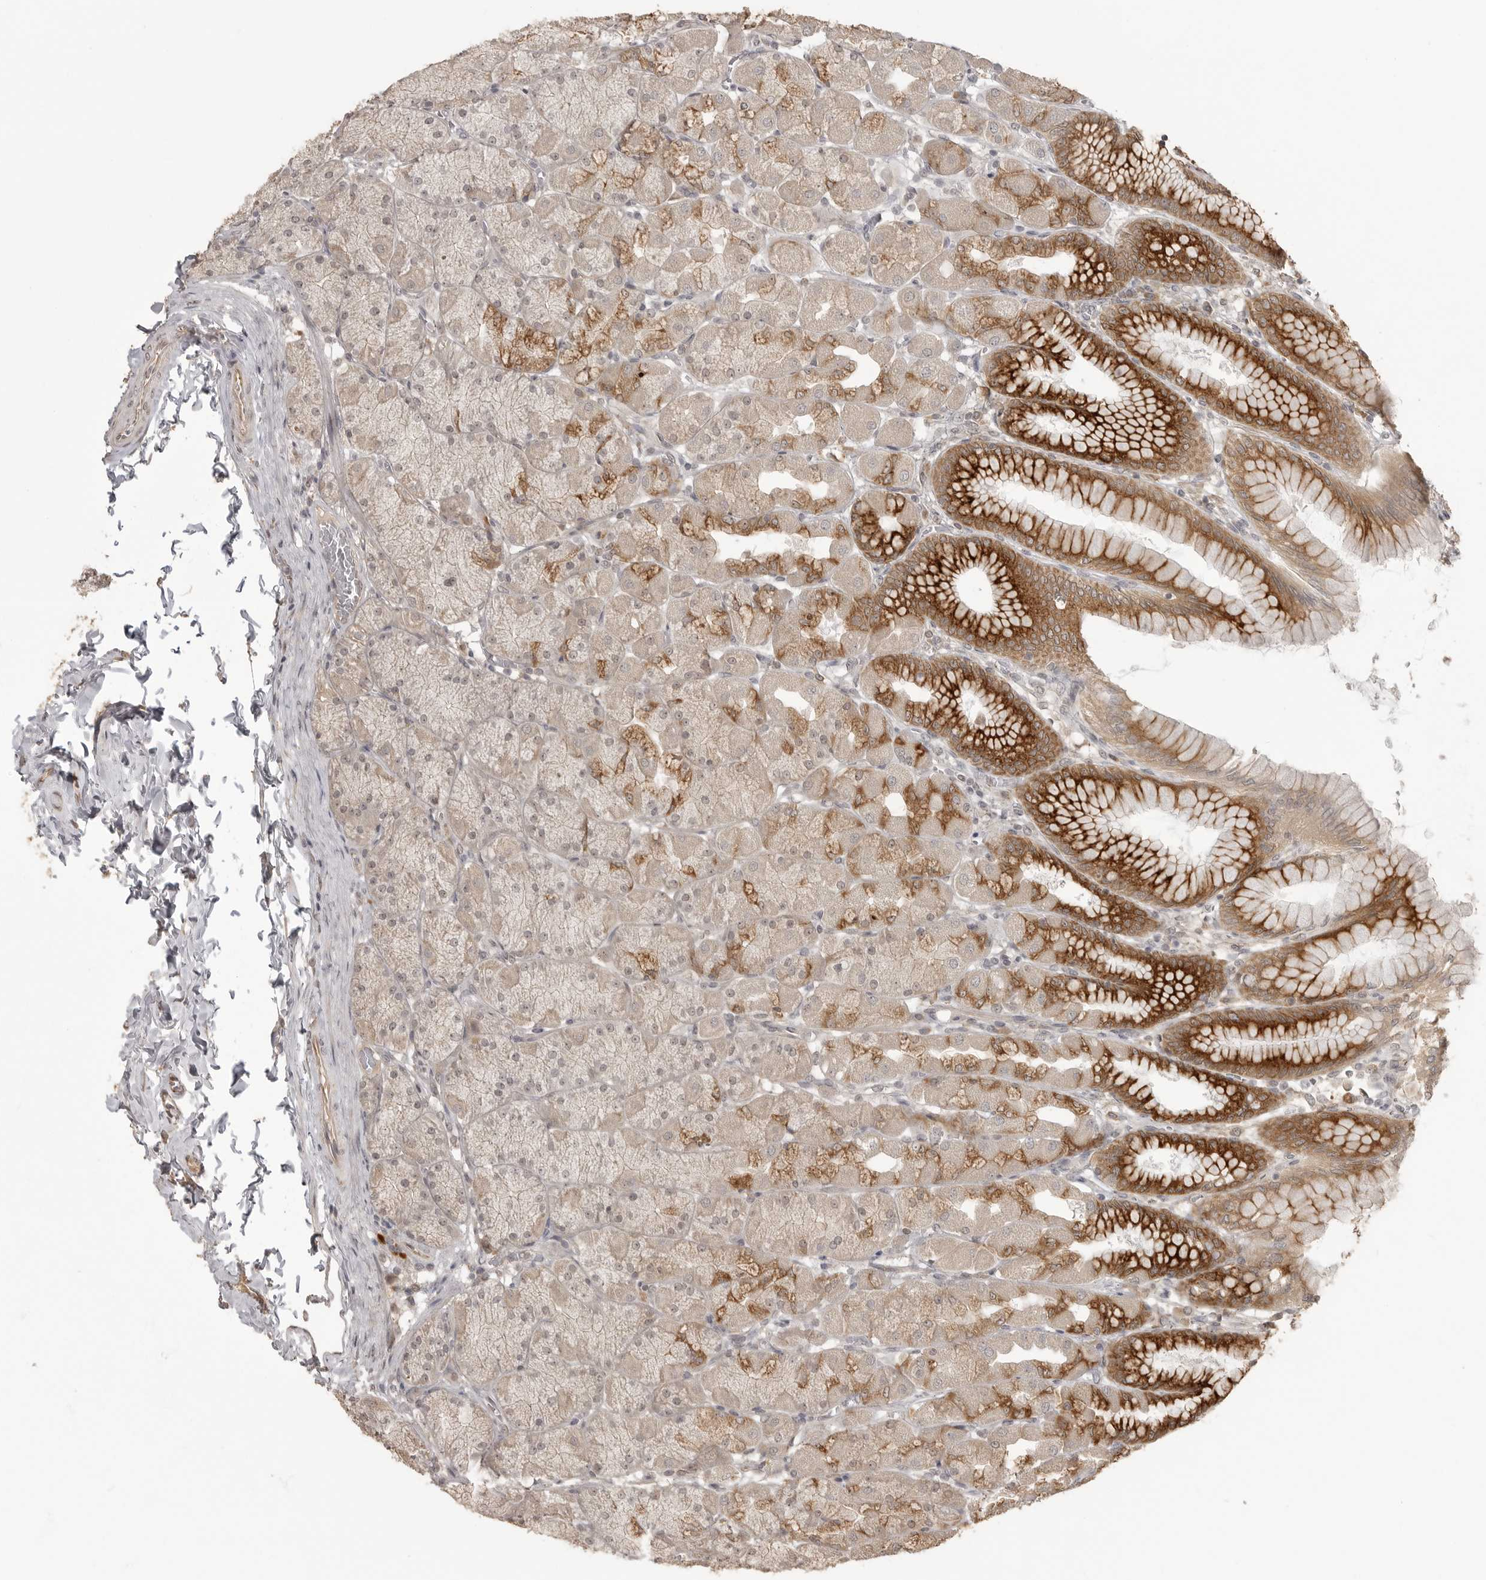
{"staining": {"intensity": "strong", "quantity": ">75%", "location": "cytoplasmic/membranous"}, "tissue": "stomach", "cell_type": "Glandular cells", "image_type": "normal", "snomed": [{"axis": "morphology", "description": "Normal tissue, NOS"}, {"axis": "topography", "description": "Stomach, upper"}], "caption": "About >75% of glandular cells in unremarkable stomach show strong cytoplasmic/membranous protein staining as visualized by brown immunohistochemical staining.", "gene": "SMG8", "patient": {"sex": "female", "age": 56}}